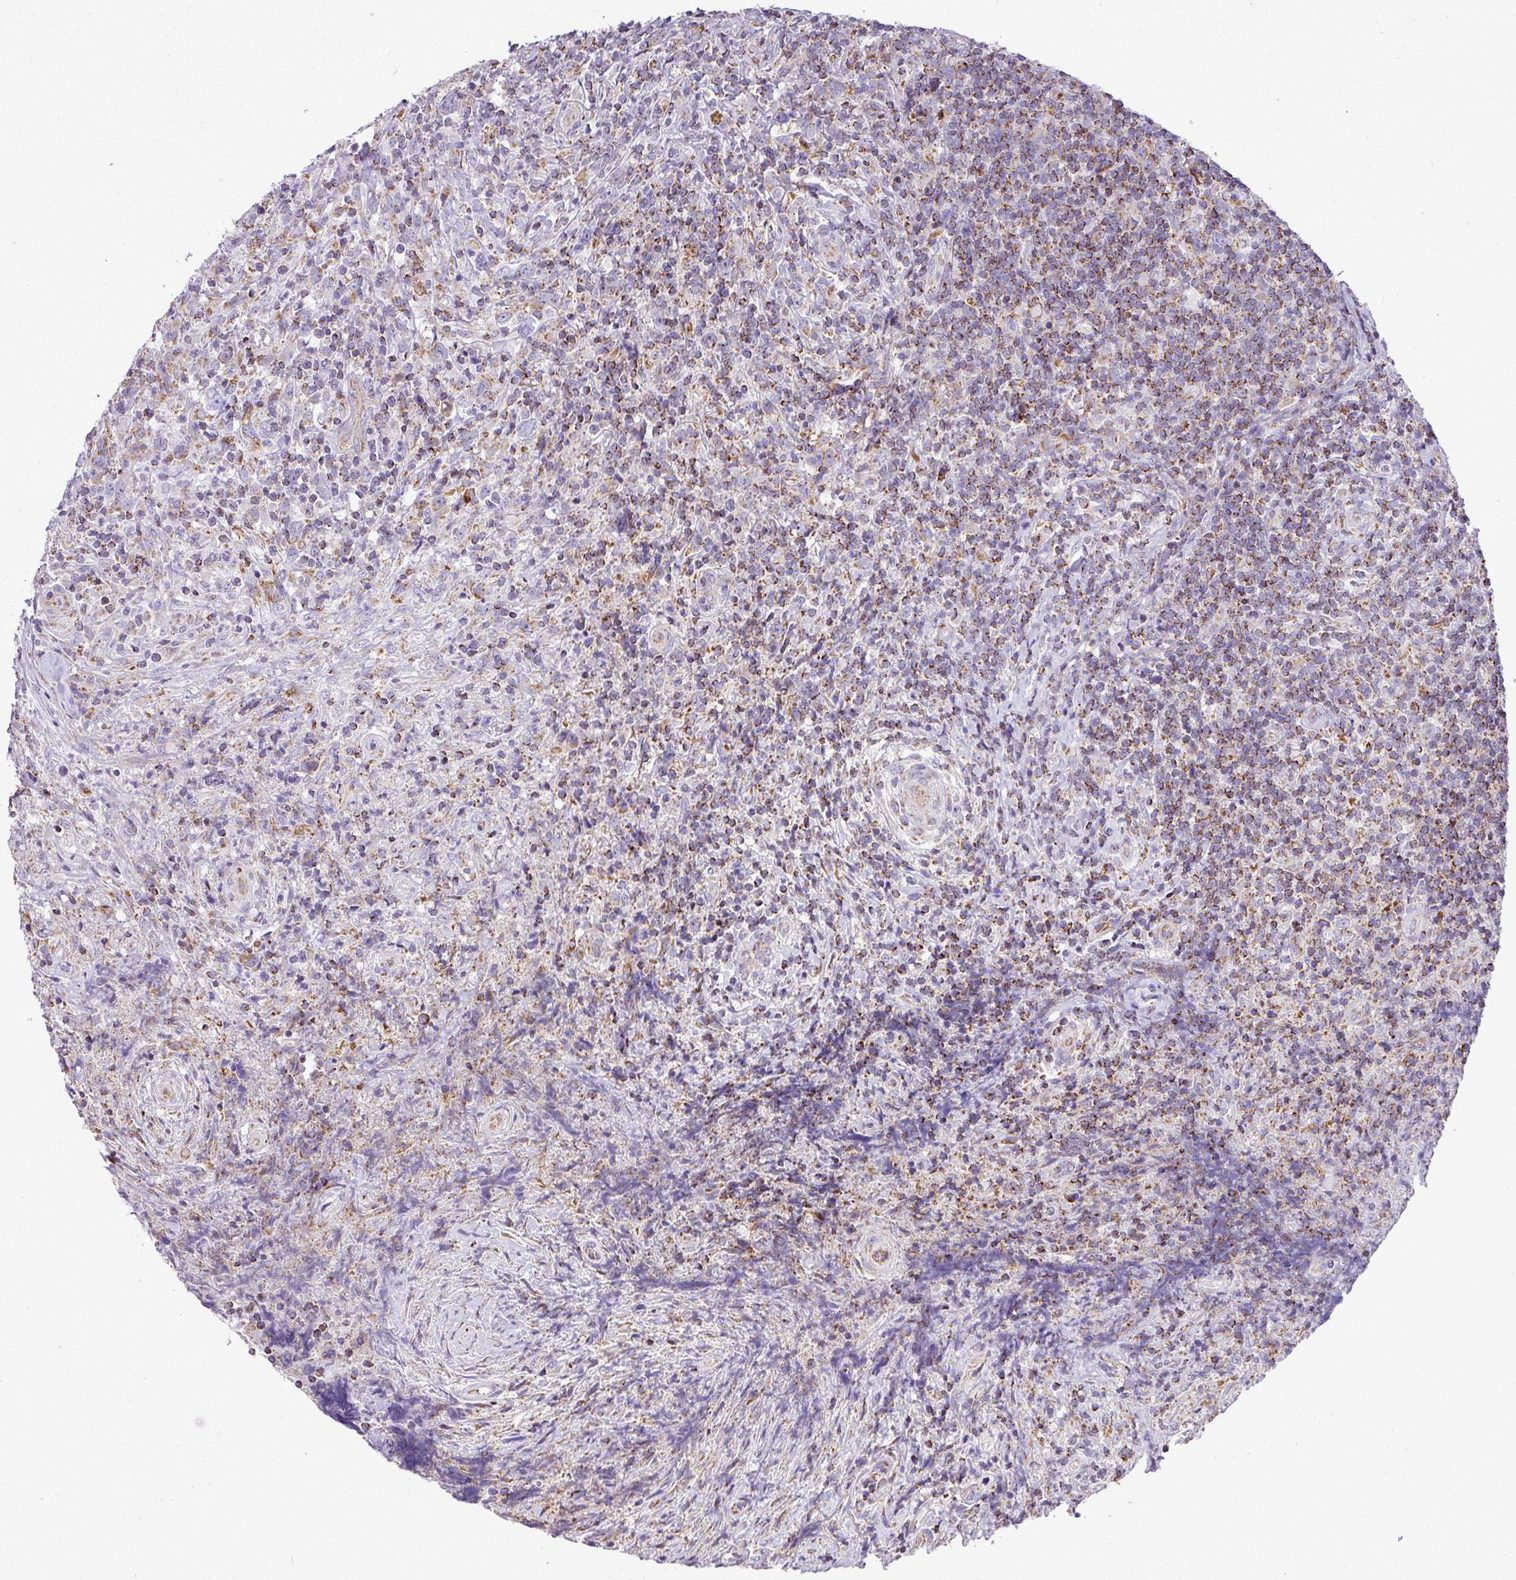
{"staining": {"intensity": "moderate", "quantity": "25%-75%", "location": "cytoplasmic/membranous"}, "tissue": "lymphoma", "cell_type": "Tumor cells", "image_type": "cancer", "snomed": [{"axis": "morphology", "description": "Hodgkin's disease, NOS"}, {"axis": "topography", "description": "Lymph node"}], "caption": "A brown stain highlights moderate cytoplasmic/membranous expression of a protein in human Hodgkin's disease tumor cells. (DAB IHC with brightfield microscopy, high magnification).", "gene": "ZNF81", "patient": {"sex": "female", "age": 18}}